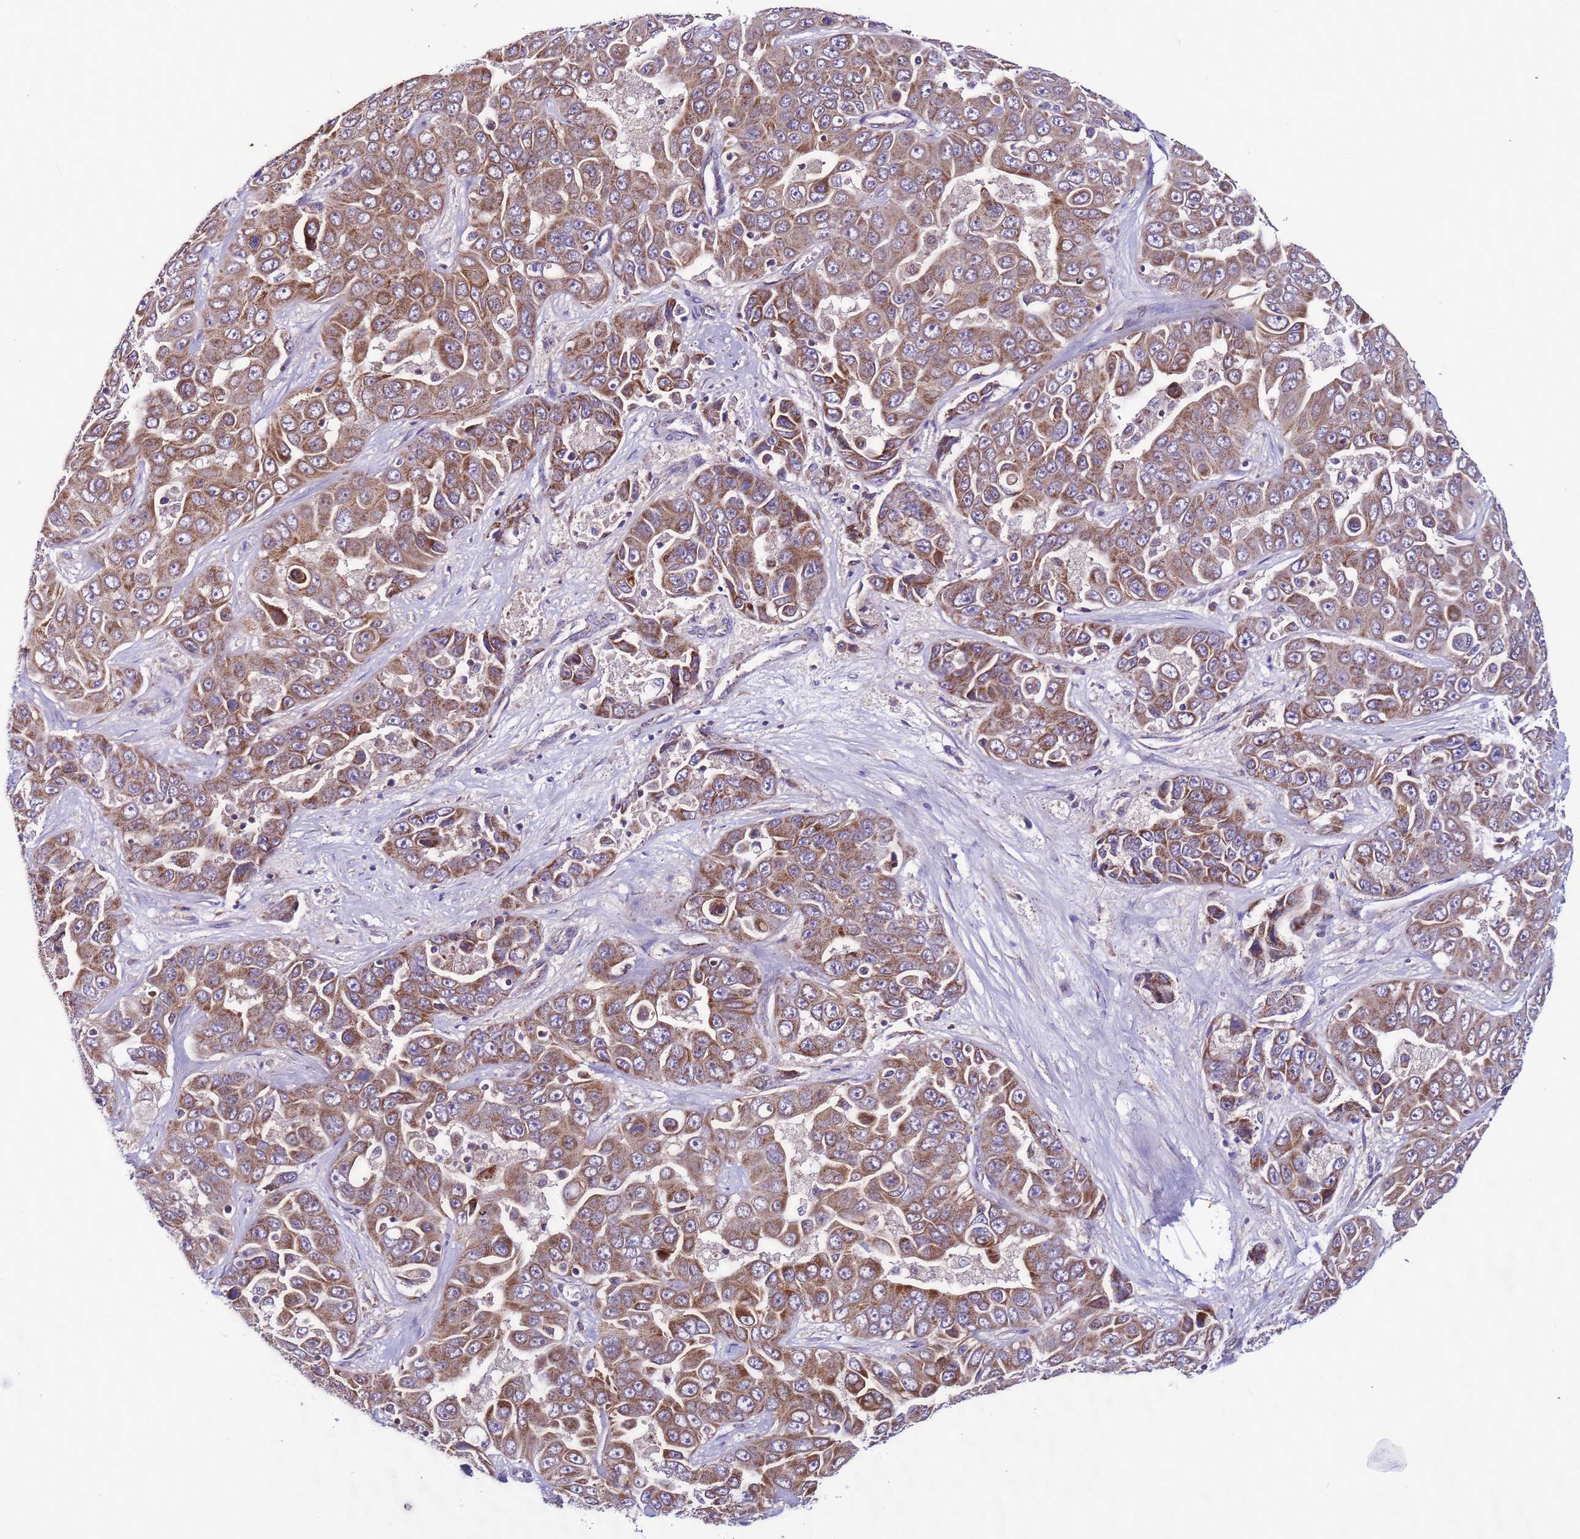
{"staining": {"intensity": "moderate", "quantity": ">75%", "location": "cytoplasmic/membranous"}, "tissue": "liver cancer", "cell_type": "Tumor cells", "image_type": "cancer", "snomed": [{"axis": "morphology", "description": "Cholangiocarcinoma"}, {"axis": "topography", "description": "Liver"}], "caption": "Liver cholangiocarcinoma stained for a protein reveals moderate cytoplasmic/membranous positivity in tumor cells. The protein is shown in brown color, while the nuclei are stained blue.", "gene": "UEVLD", "patient": {"sex": "female", "age": 52}}